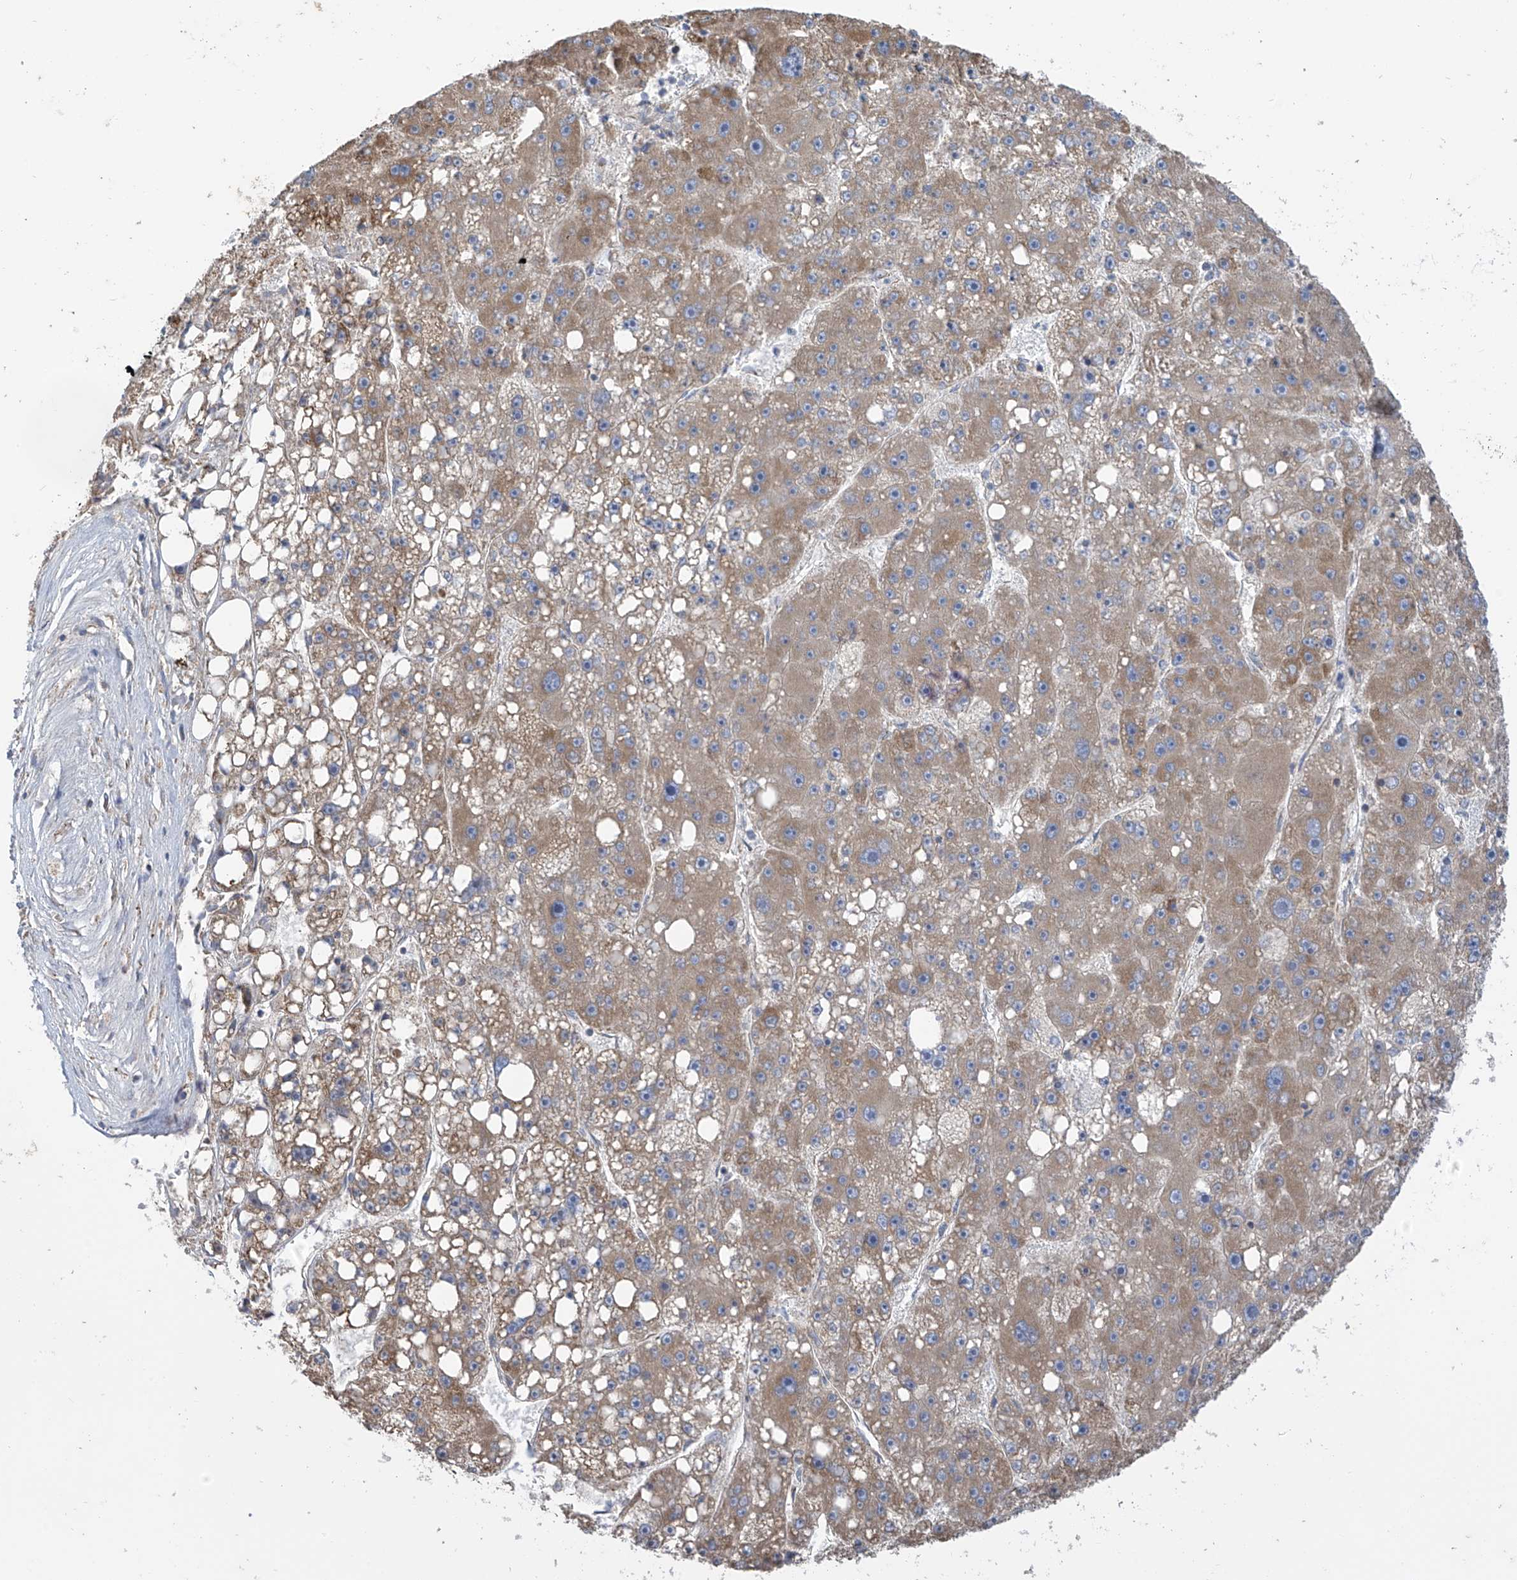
{"staining": {"intensity": "moderate", "quantity": "25%-75%", "location": "cytoplasmic/membranous"}, "tissue": "liver cancer", "cell_type": "Tumor cells", "image_type": "cancer", "snomed": [{"axis": "morphology", "description": "Carcinoma, Hepatocellular, NOS"}, {"axis": "topography", "description": "Liver"}], "caption": "Immunohistochemical staining of human liver cancer reveals moderate cytoplasmic/membranous protein expression in approximately 25%-75% of tumor cells.", "gene": "PNPT1", "patient": {"sex": "female", "age": 61}}